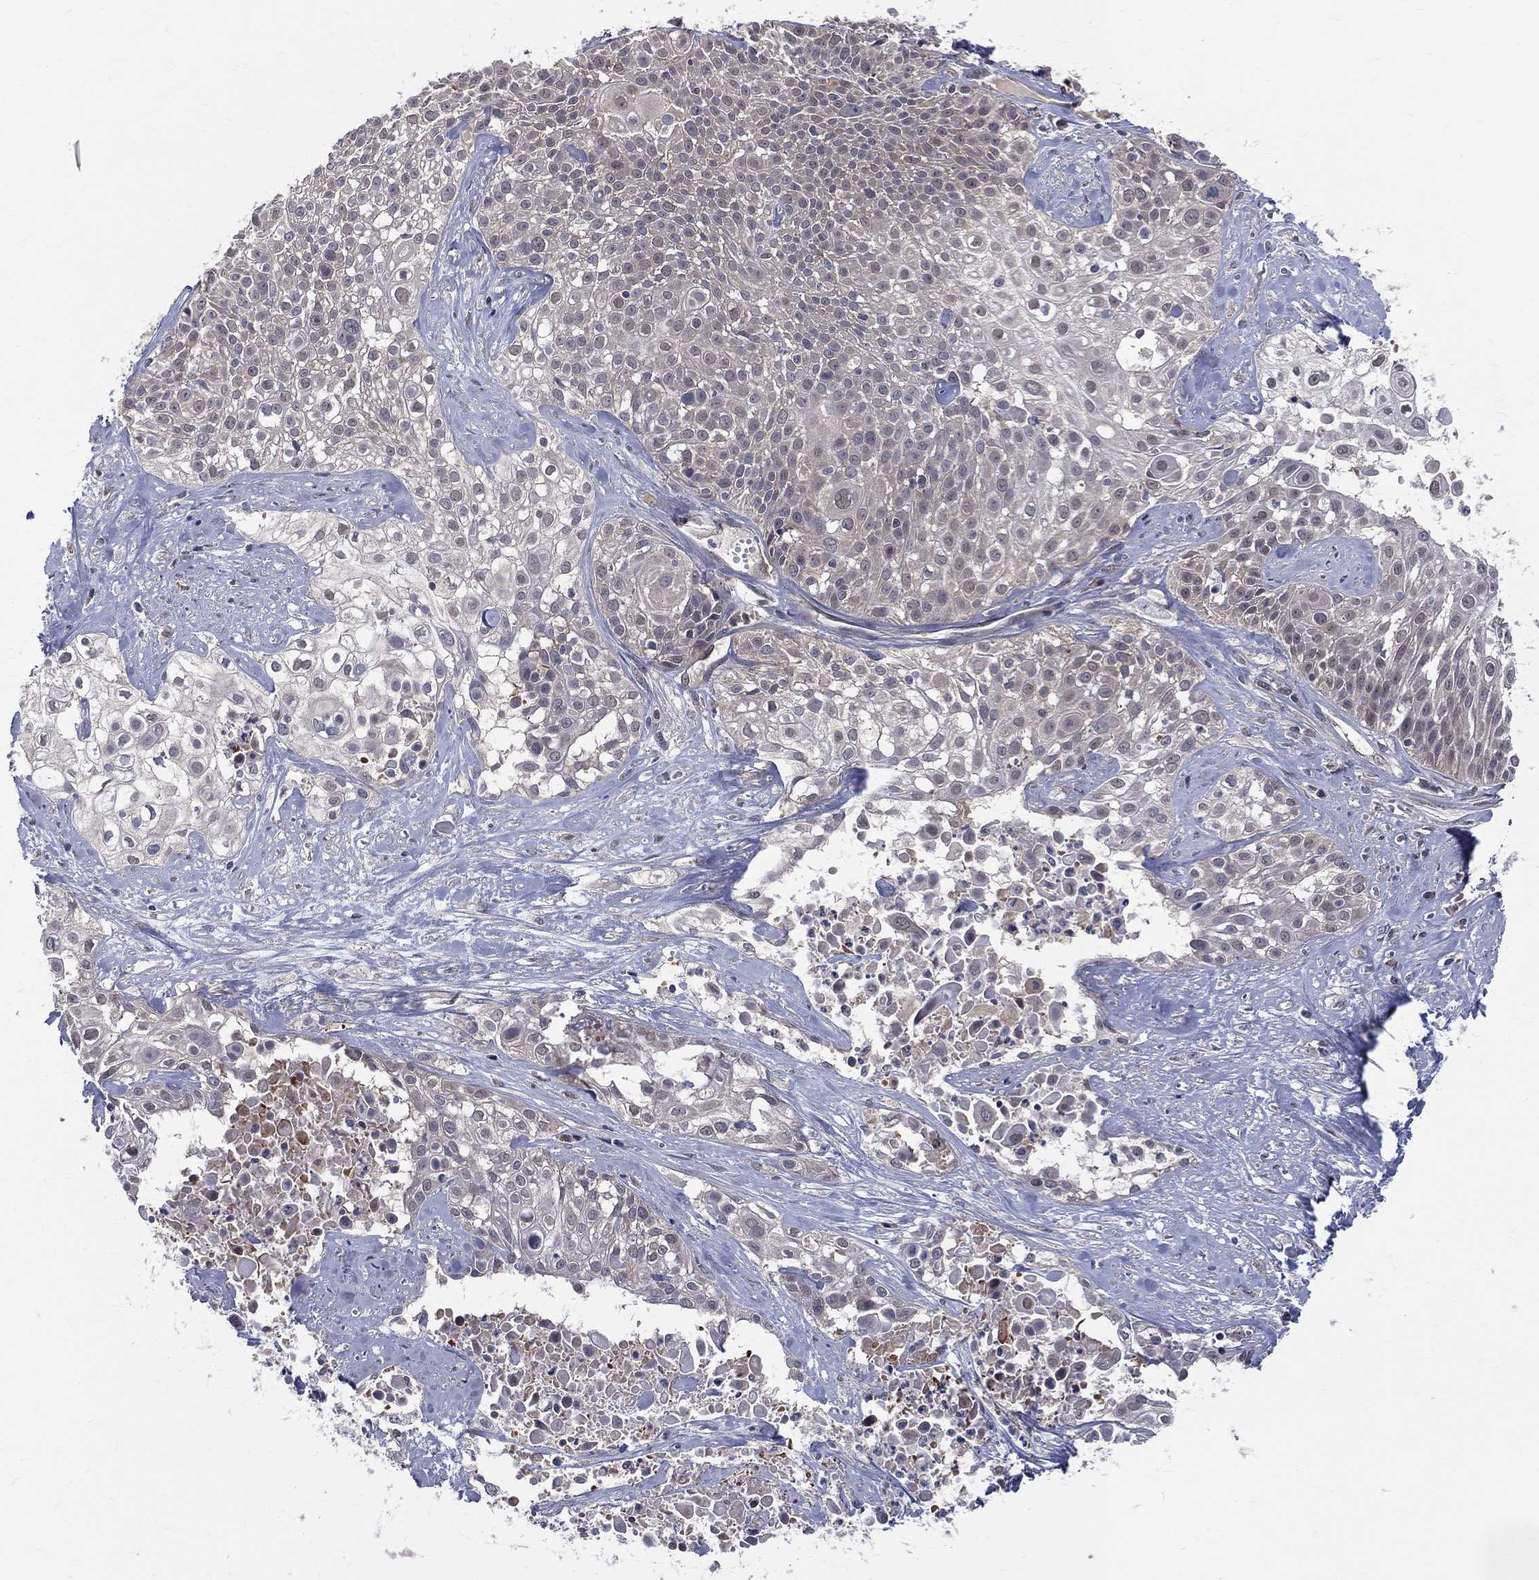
{"staining": {"intensity": "negative", "quantity": "none", "location": "none"}, "tissue": "cervical cancer", "cell_type": "Tumor cells", "image_type": "cancer", "snomed": [{"axis": "morphology", "description": "Squamous cell carcinoma, NOS"}, {"axis": "topography", "description": "Cervix"}], "caption": "DAB immunohistochemical staining of squamous cell carcinoma (cervical) shows no significant expression in tumor cells.", "gene": "DLG4", "patient": {"sex": "female", "age": 39}}